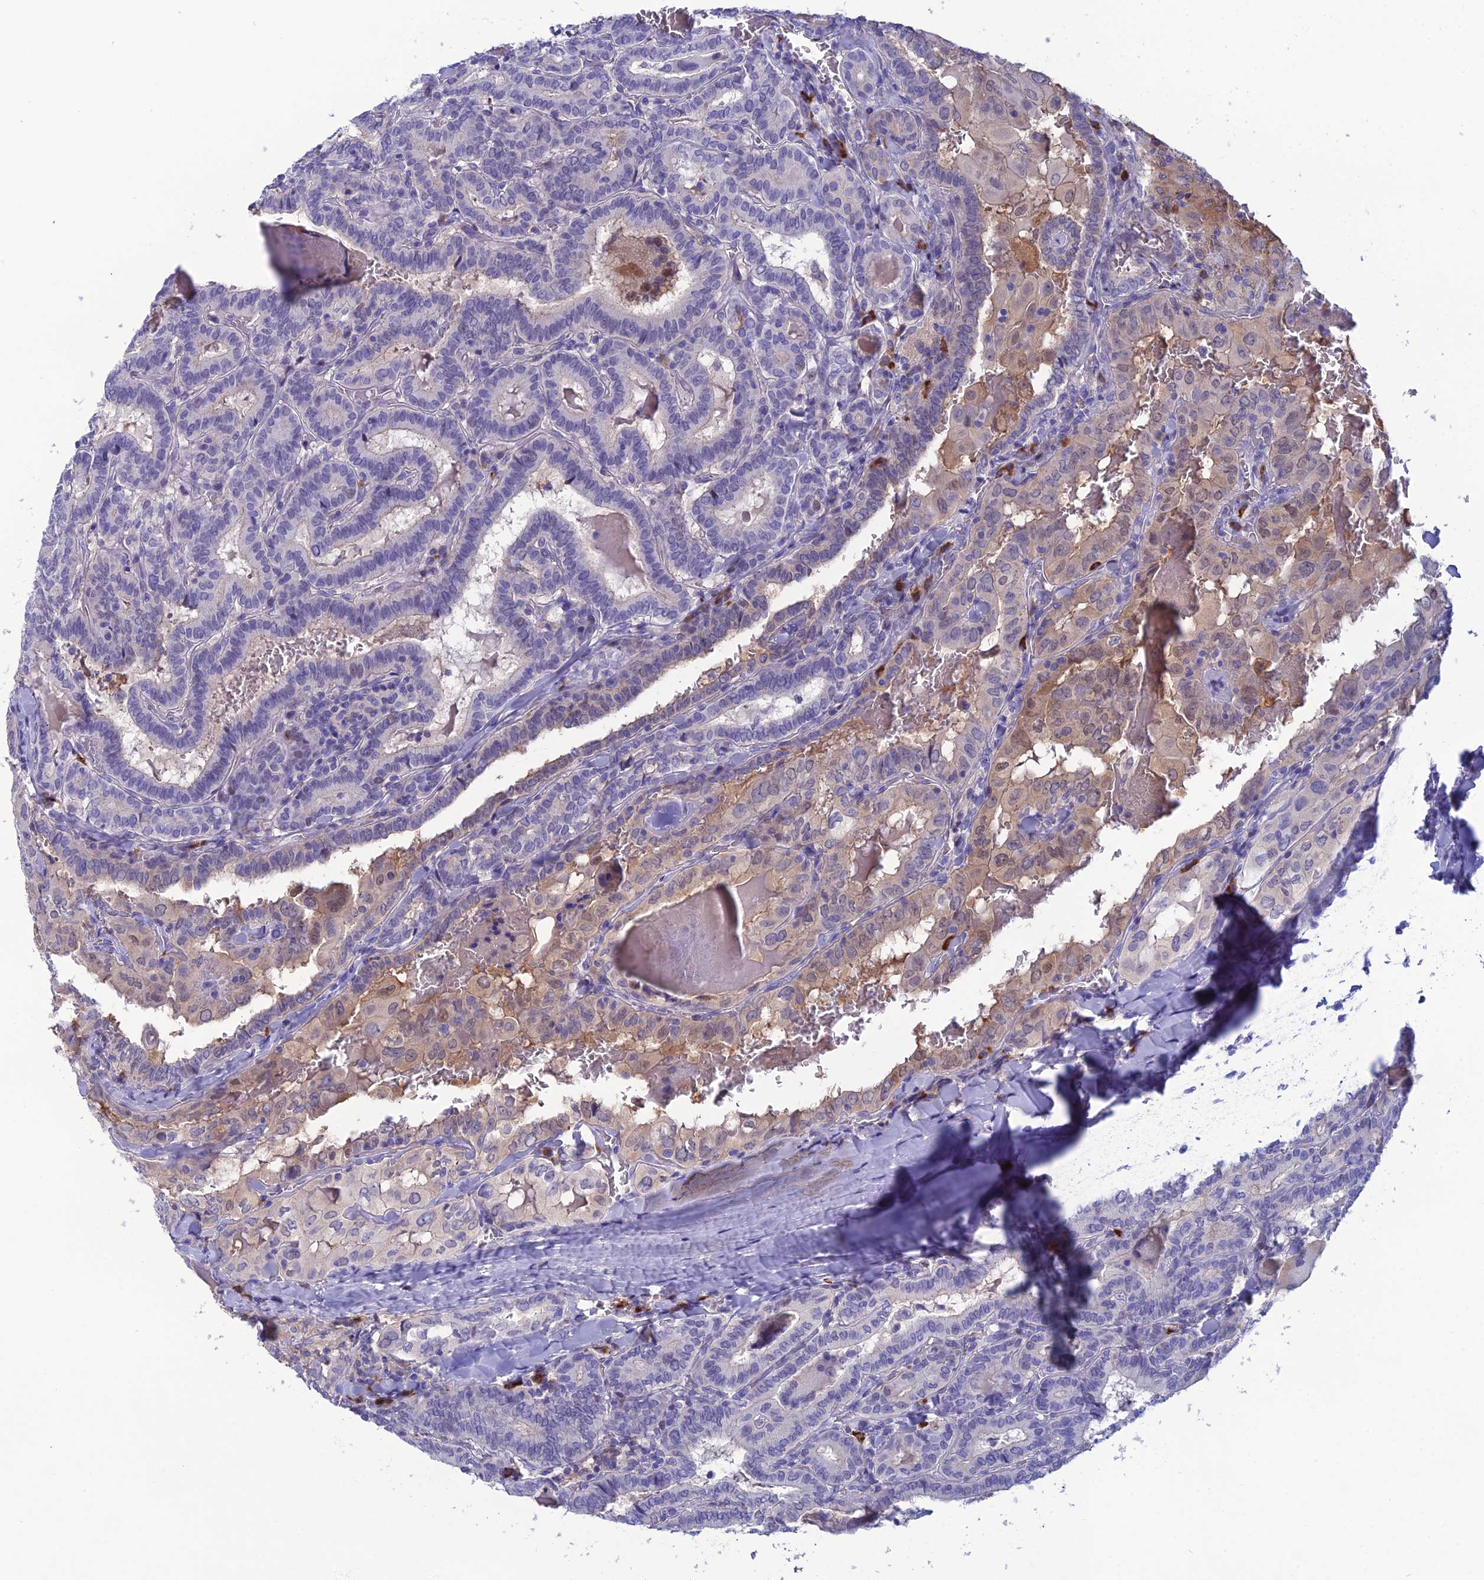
{"staining": {"intensity": "weak", "quantity": "<25%", "location": "cytoplasmic/membranous"}, "tissue": "thyroid cancer", "cell_type": "Tumor cells", "image_type": "cancer", "snomed": [{"axis": "morphology", "description": "Papillary adenocarcinoma, NOS"}, {"axis": "topography", "description": "Thyroid gland"}], "caption": "Immunohistochemical staining of human thyroid papillary adenocarcinoma shows no significant positivity in tumor cells.", "gene": "CRB2", "patient": {"sex": "female", "age": 72}}